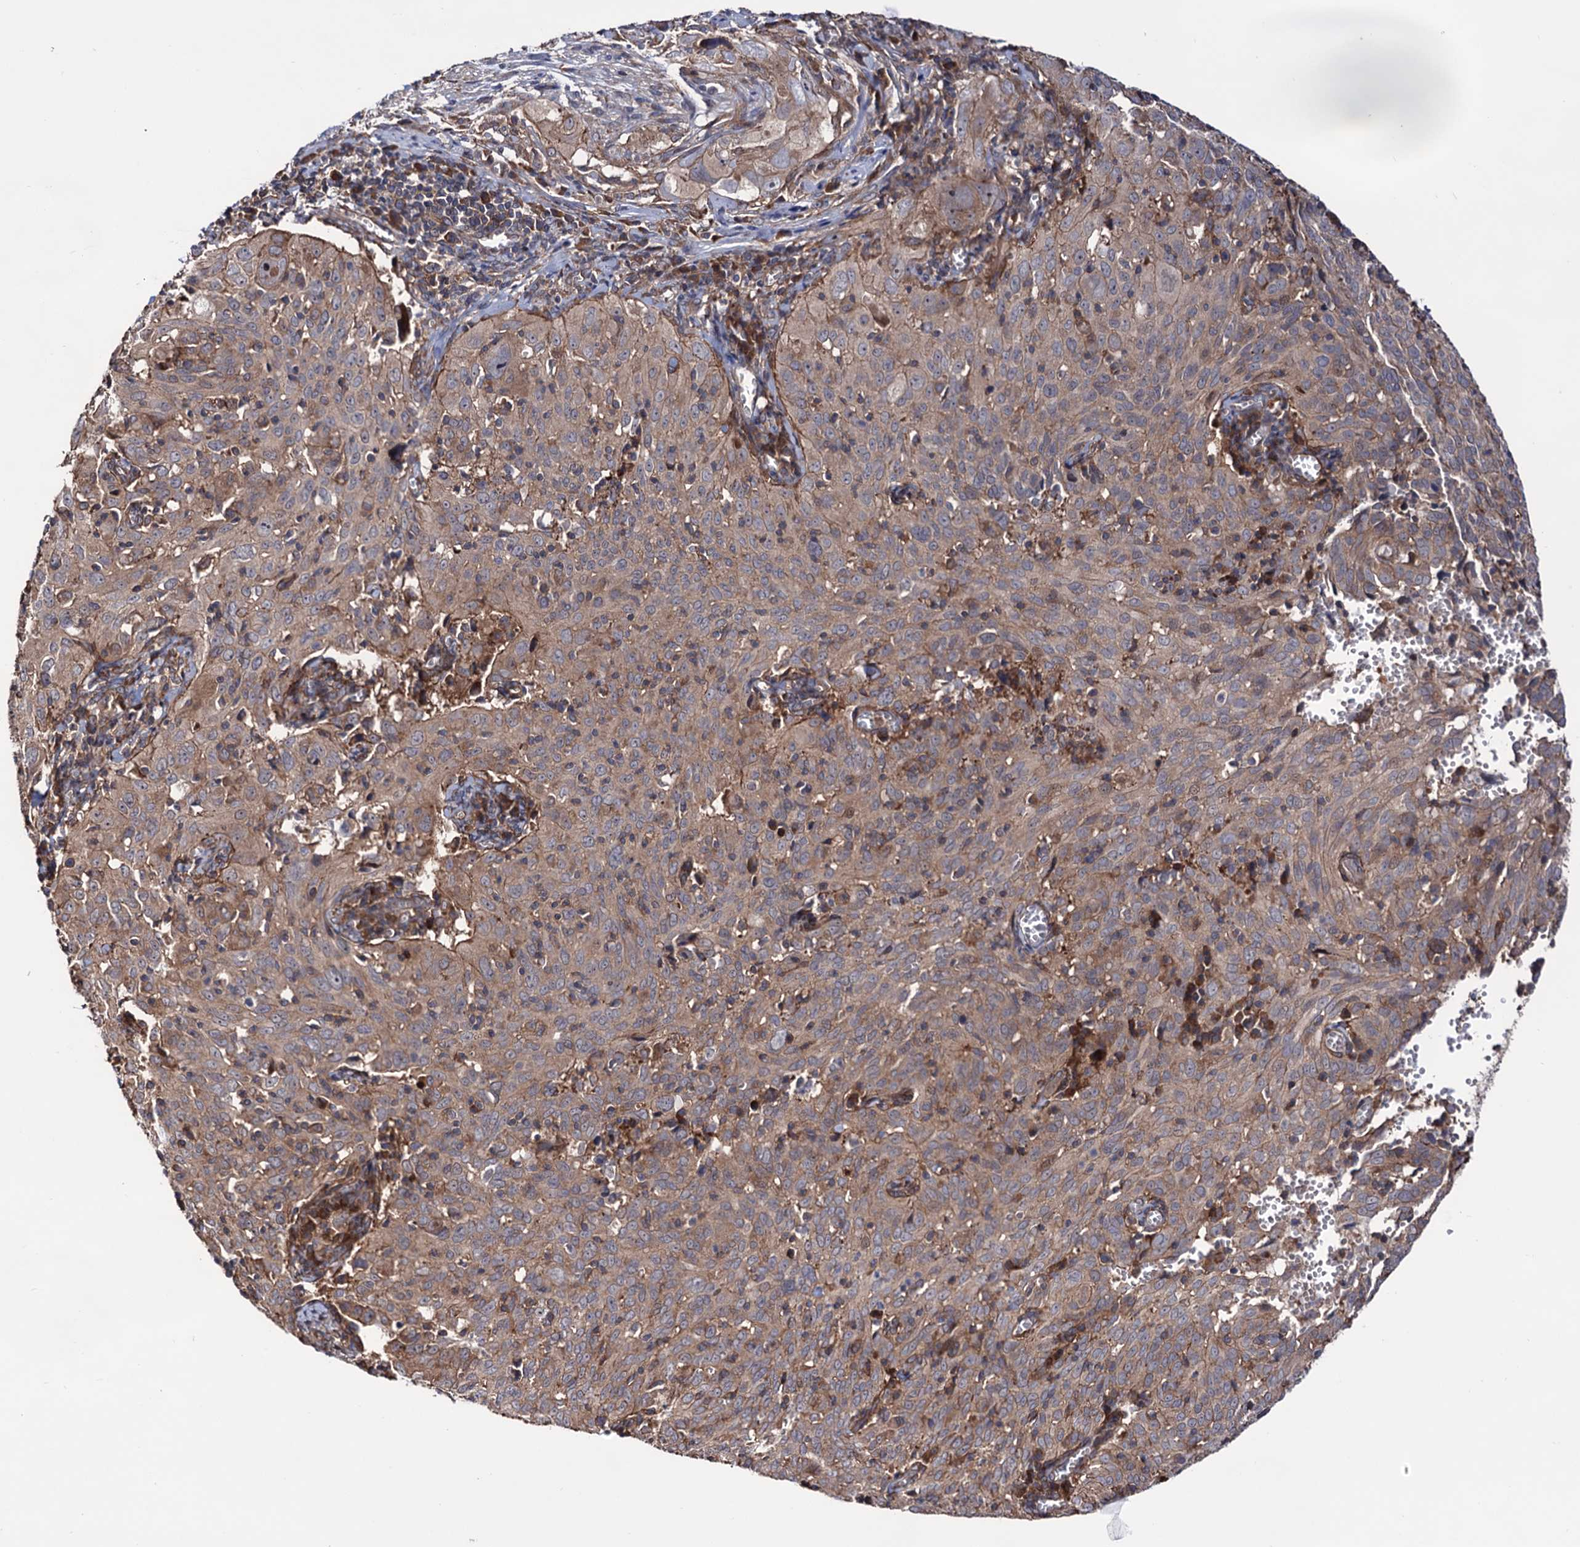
{"staining": {"intensity": "weak", "quantity": ">75%", "location": "cytoplasmic/membranous"}, "tissue": "cervical cancer", "cell_type": "Tumor cells", "image_type": "cancer", "snomed": [{"axis": "morphology", "description": "Squamous cell carcinoma, NOS"}, {"axis": "topography", "description": "Cervix"}], "caption": "The histopathology image exhibits immunohistochemical staining of cervical cancer (squamous cell carcinoma). There is weak cytoplasmic/membranous staining is present in approximately >75% of tumor cells.", "gene": "FERMT2", "patient": {"sex": "female", "age": 31}}